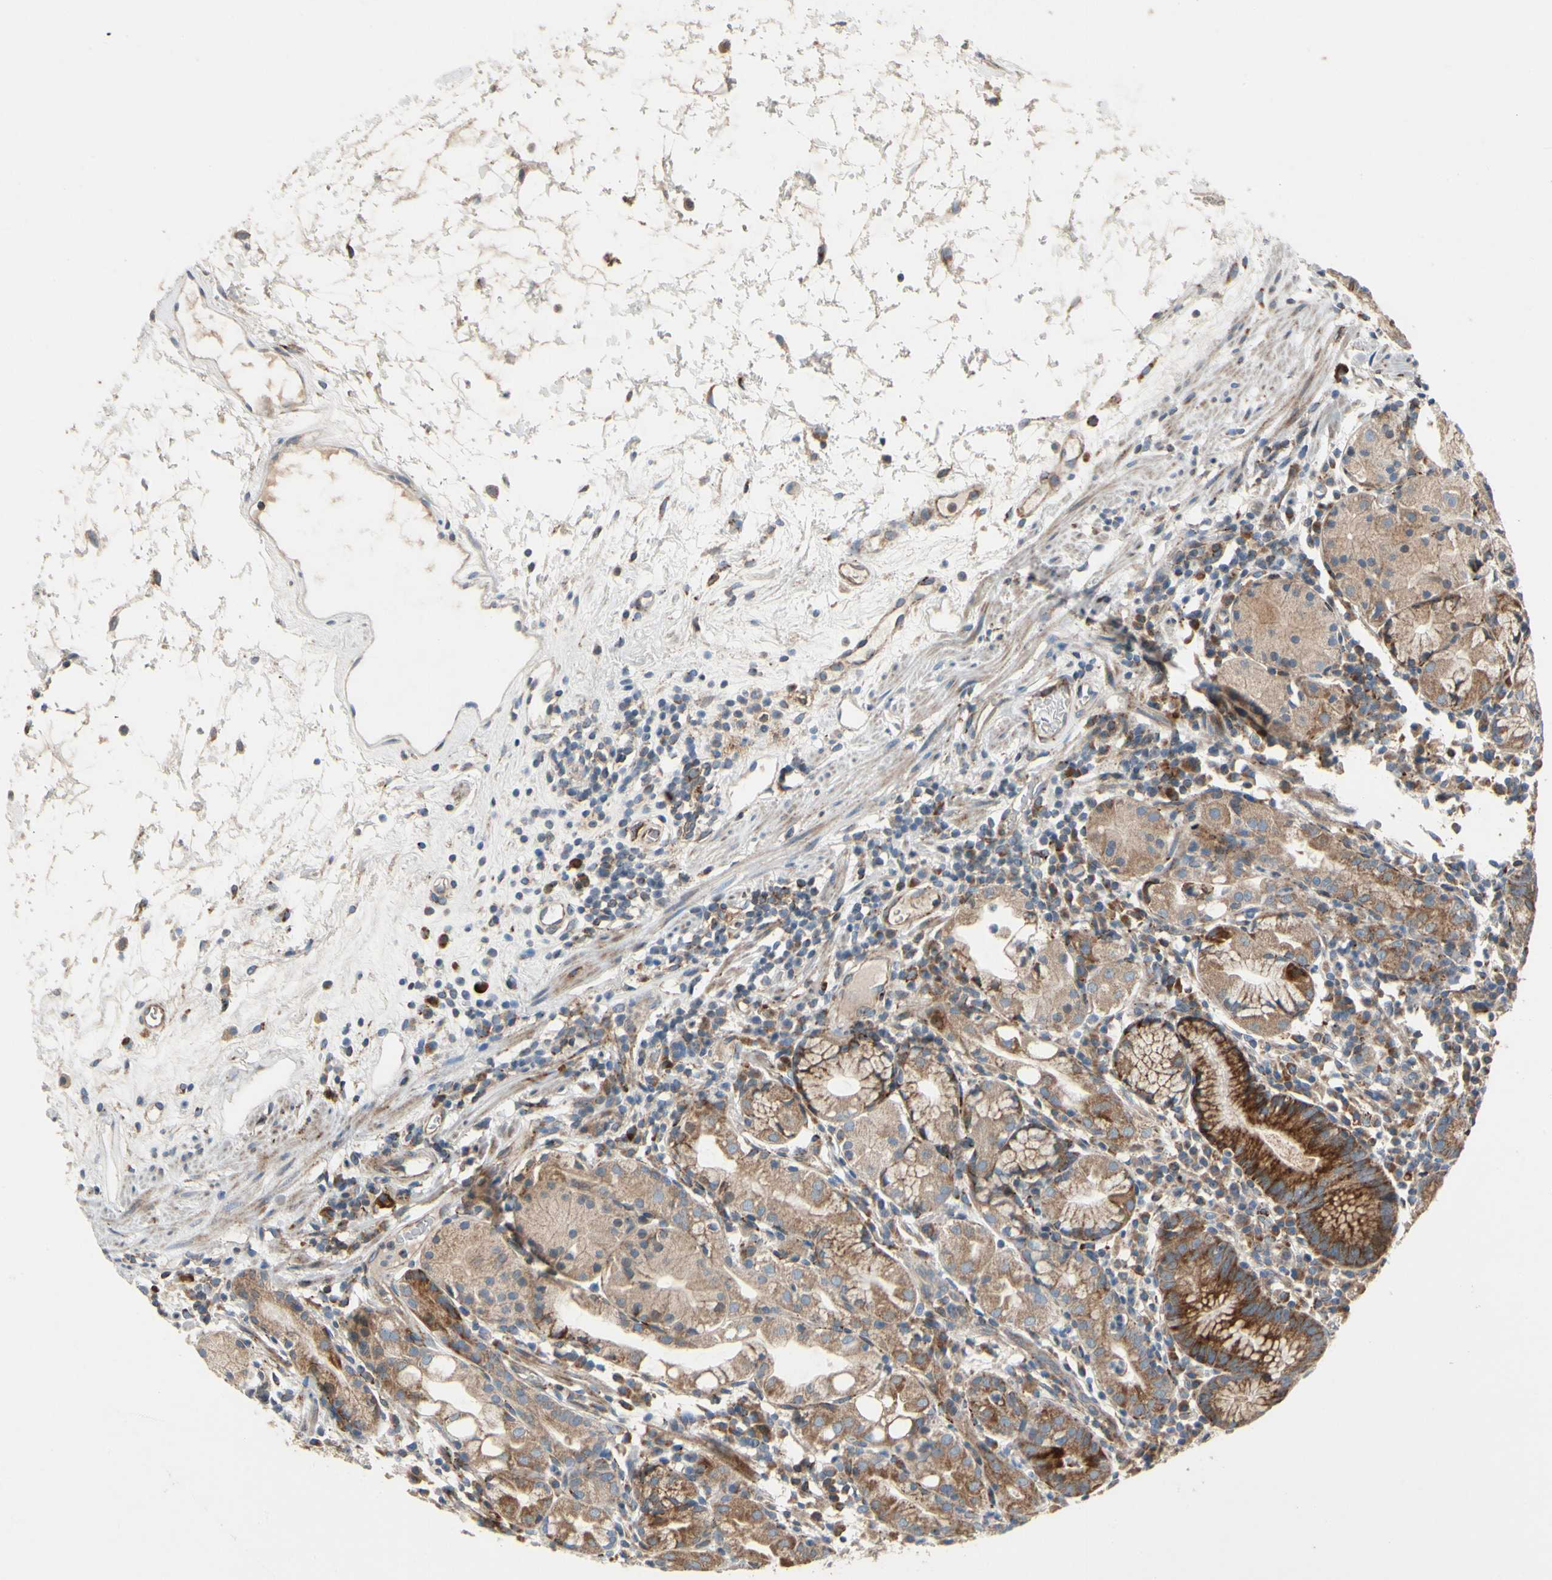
{"staining": {"intensity": "moderate", "quantity": ">75%", "location": "cytoplasmic/membranous"}, "tissue": "stomach", "cell_type": "Glandular cells", "image_type": "normal", "snomed": [{"axis": "morphology", "description": "Normal tissue, NOS"}, {"axis": "topography", "description": "Stomach"}, {"axis": "topography", "description": "Stomach, lower"}], "caption": "A histopathology image of human stomach stained for a protein displays moderate cytoplasmic/membranous brown staining in glandular cells.", "gene": "MRPL9", "patient": {"sex": "female", "age": 75}}